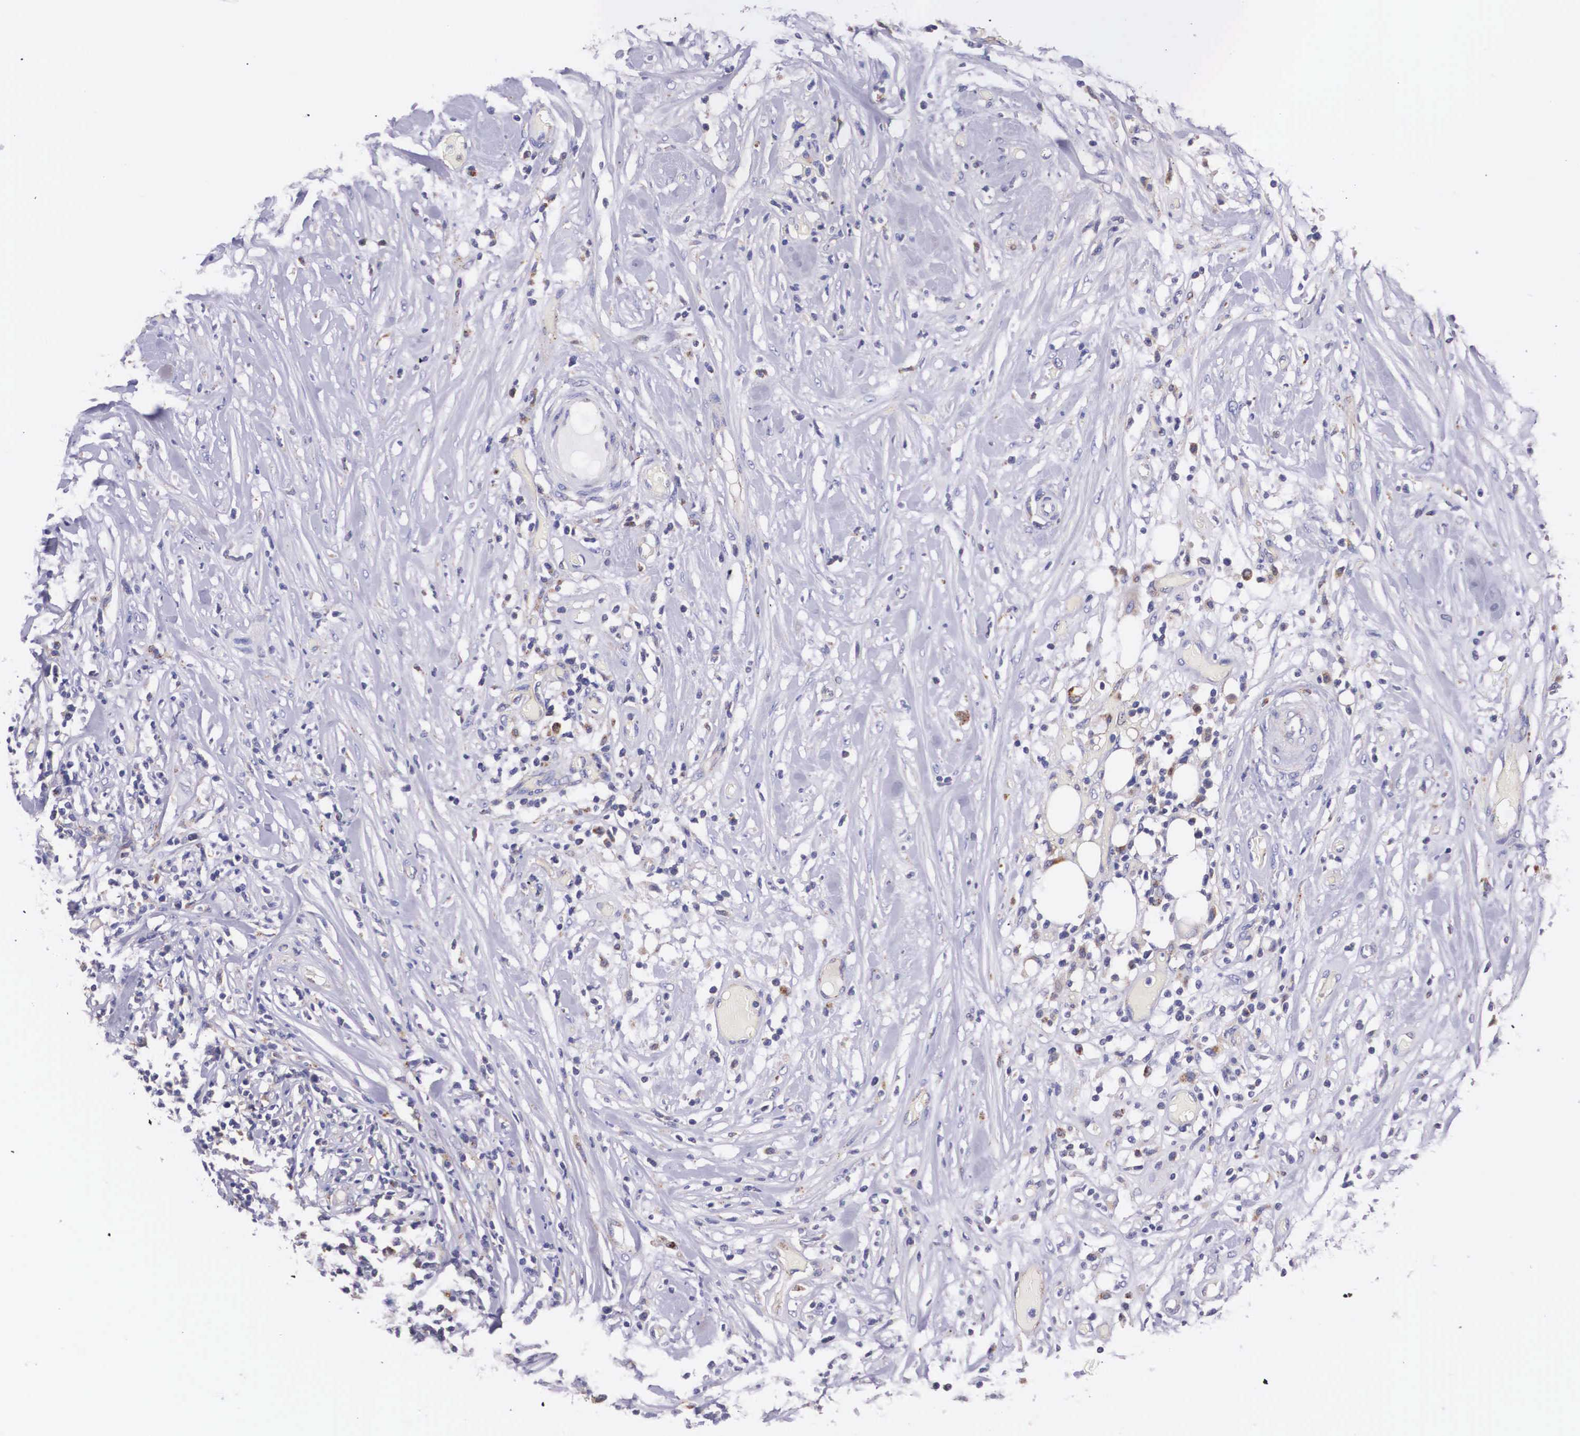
{"staining": {"intensity": "negative", "quantity": "none", "location": "none"}, "tissue": "lymphoma", "cell_type": "Tumor cells", "image_type": "cancer", "snomed": [{"axis": "morphology", "description": "Malignant lymphoma, non-Hodgkin's type, High grade"}, {"axis": "topography", "description": "Colon"}], "caption": "The immunohistochemistry photomicrograph has no significant positivity in tumor cells of high-grade malignant lymphoma, non-Hodgkin's type tissue.", "gene": "NAGA", "patient": {"sex": "male", "age": 82}}